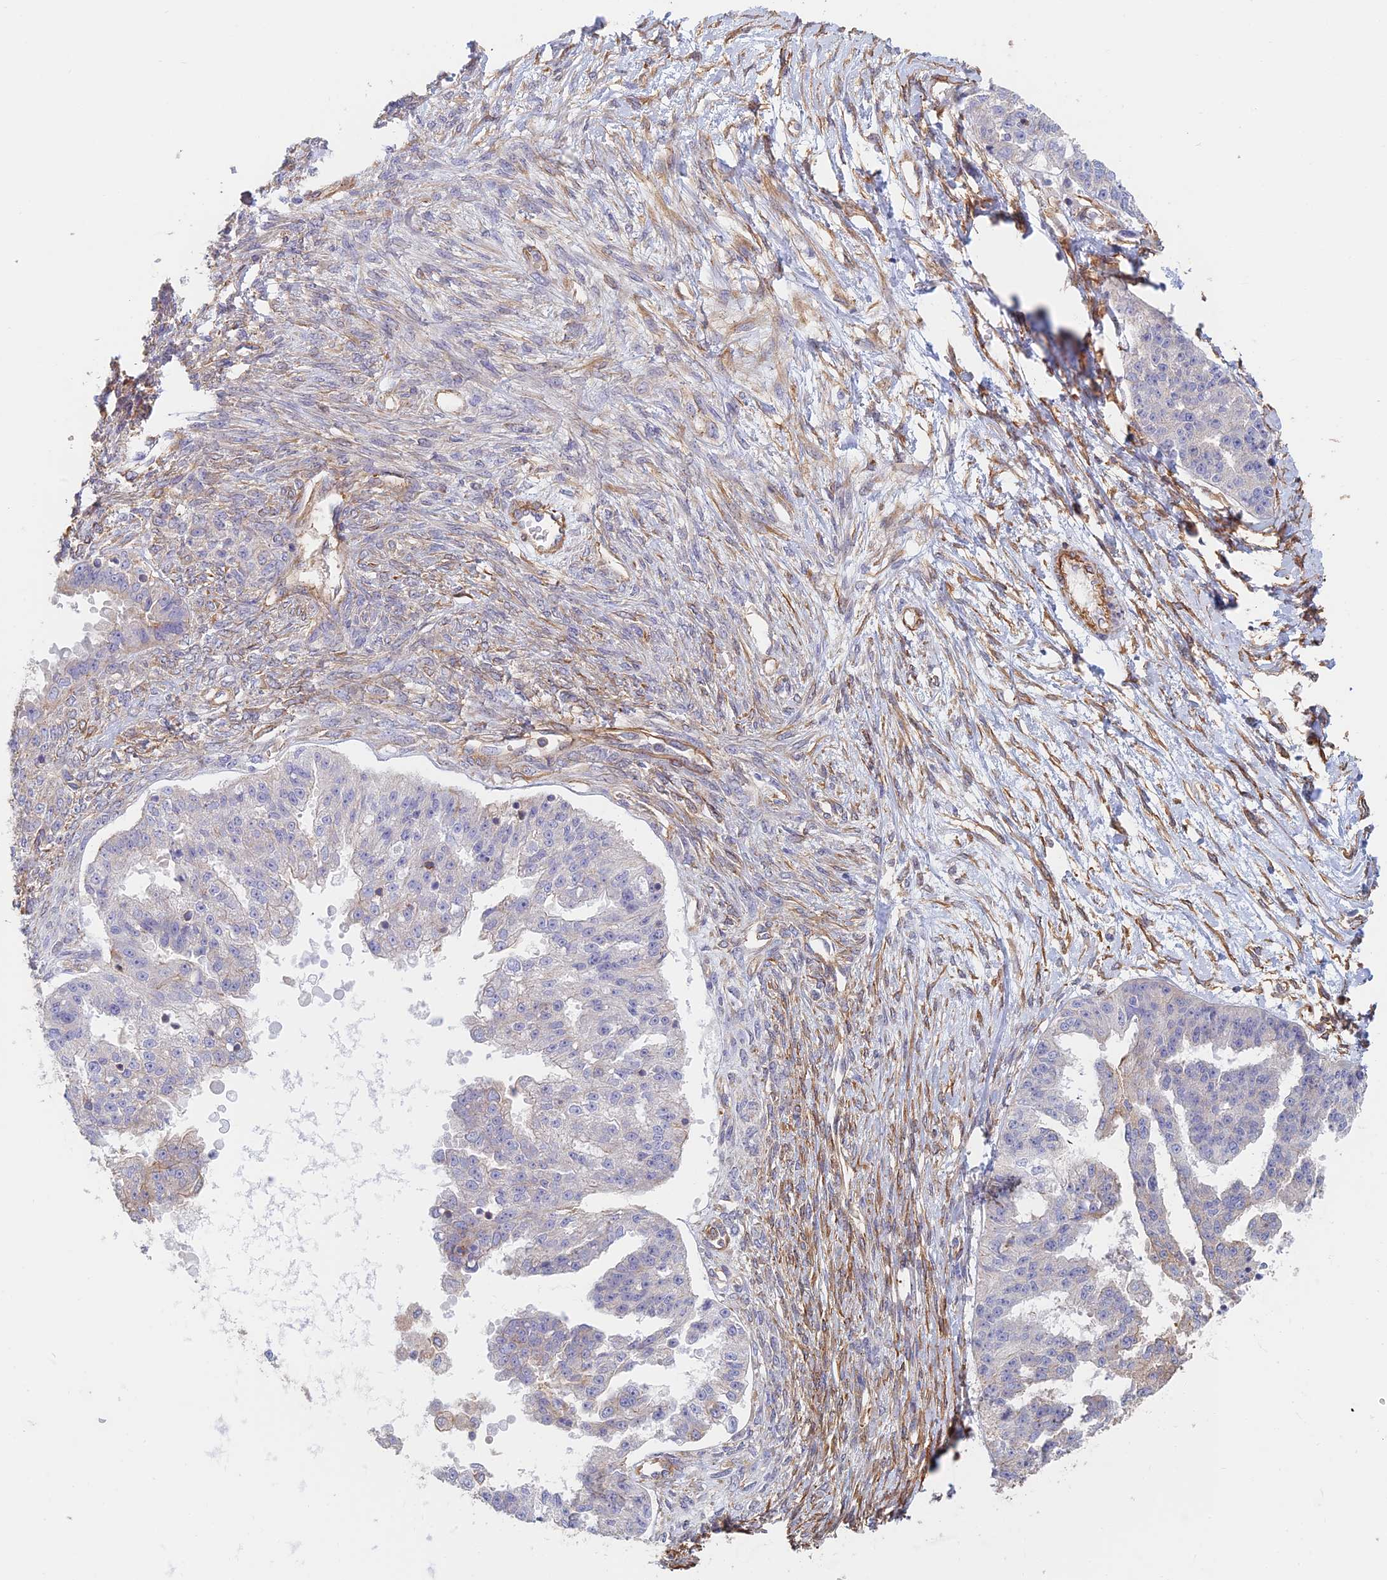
{"staining": {"intensity": "weak", "quantity": "<25%", "location": "cytoplasmic/membranous"}, "tissue": "ovarian cancer", "cell_type": "Tumor cells", "image_type": "cancer", "snomed": [{"axis": "morphology", "description": "Cystadenocarcinoma, serous, NOS"}, {"axis": "topography", "description": "Ovary"}], "caption": "The immunohistochemistry (IHC) micrograph has no significant staining in tumor cells of ovarian cancer (serous cystadenocarcinoma) tissue.", "gene": "PAK4", "patient": {"sex": "female", "age": 58}}